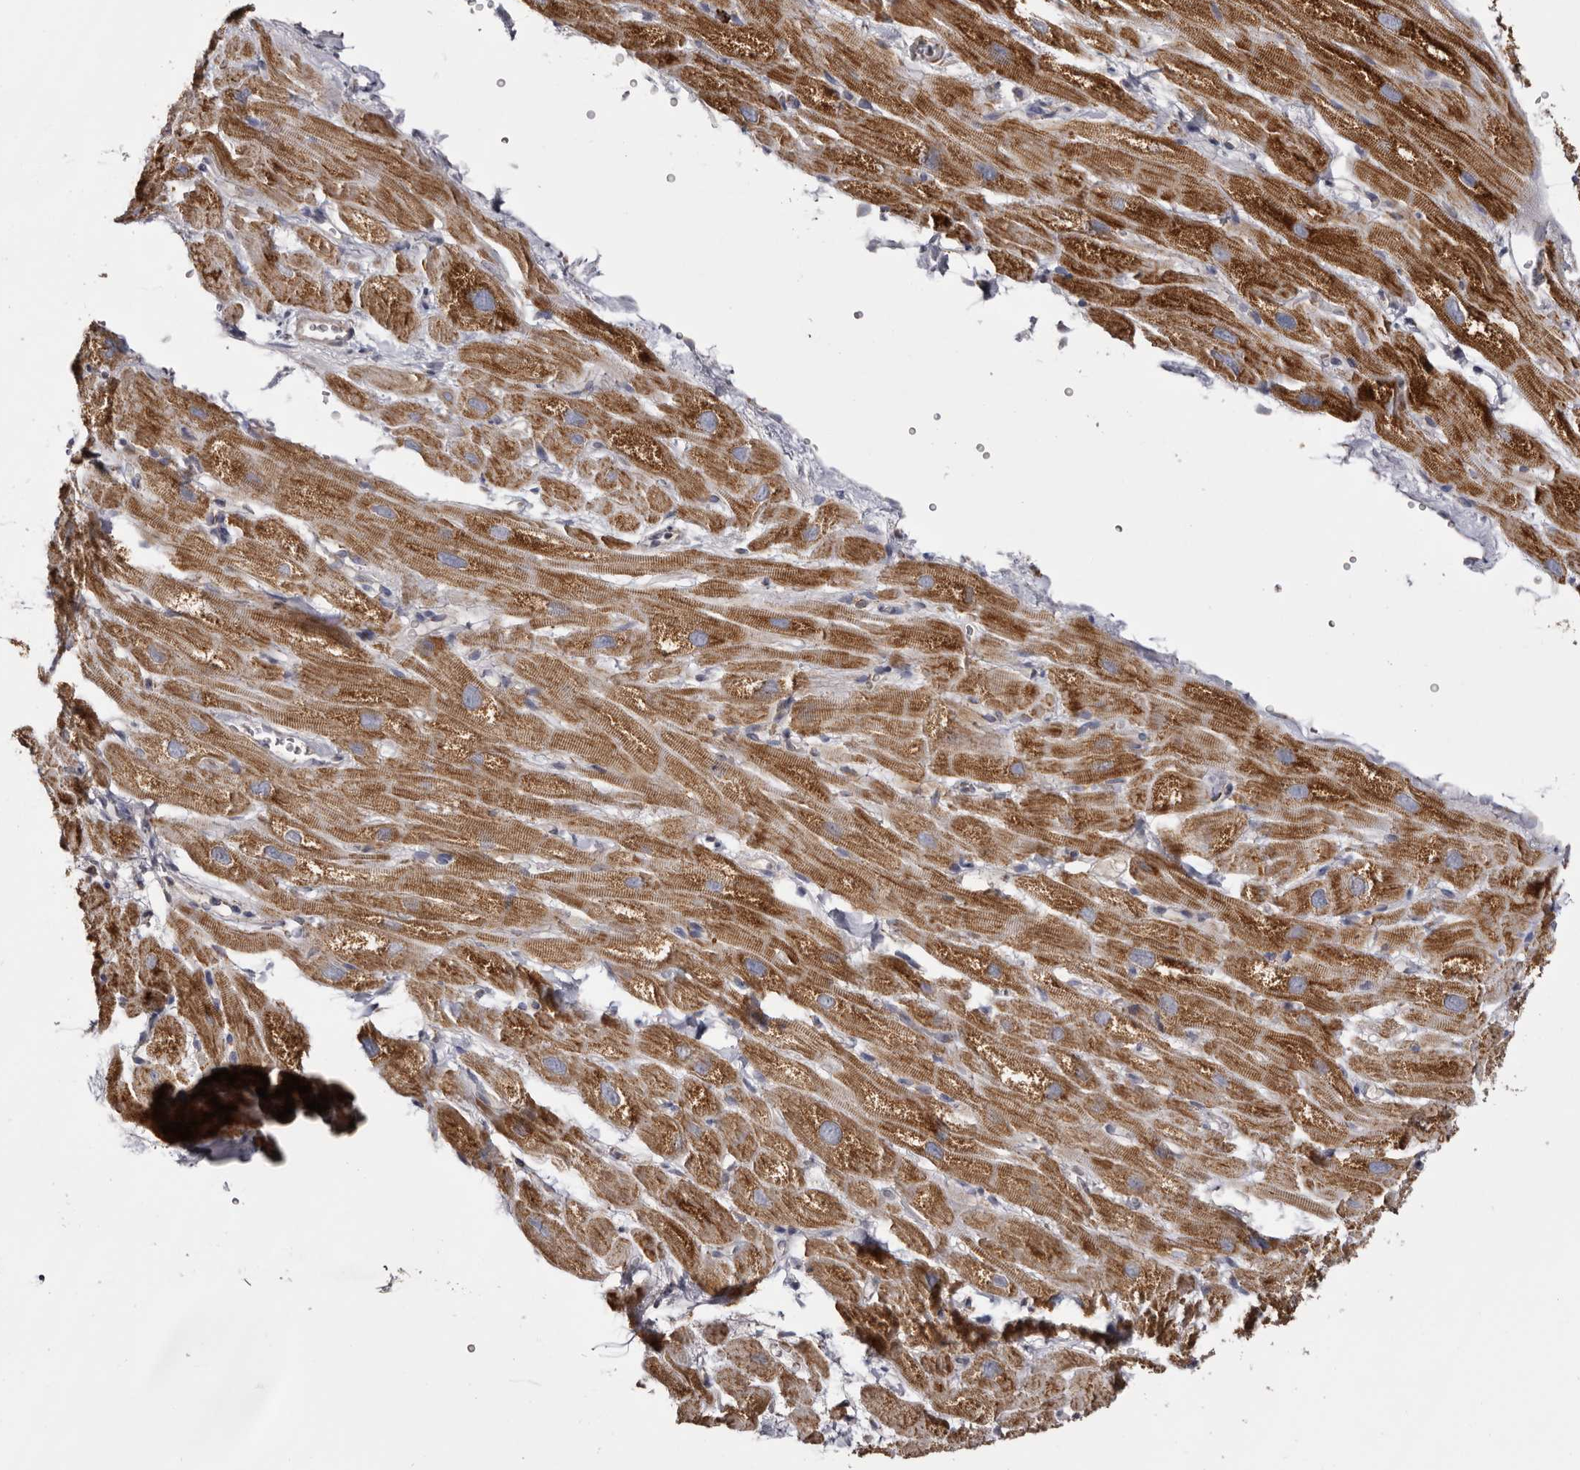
{"staining": {"intensity": "strong", "quantity": ">75%", "location": "cytoplasmic/membranous"}, "tissue": "heart muscle", "cell_type": "Cardiomyocytes", "image_type": "normal", "snomed": [{"axis": "morphology", "description": "Normal tissue, NOS"}, {"axis": "topography", "description": "Heart"}], "caption": "A brown stain labels strong cytoplasmic/membranous staining of a protein in cardiomyocytes of unremarkable human heart muscle.", "gene": "MECR", "patient": {"sex": "male", "age": 49}}